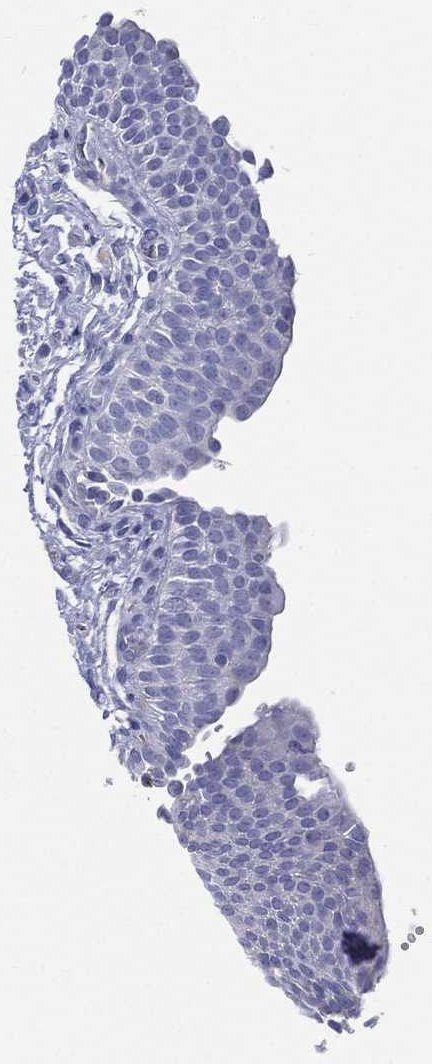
{"staining": {"intensity": "negative", "quantity": "none", "location": "none"}, "tissue": "urinary bladder", "cell_type": "Urothelial cells", "image_type": "normal", "snomed": [{"axis": "morphology", "description": "Normal tissue, NOS"}, {"axis": "topography", "description": "Urinary bladder"}], "caption": "Protein analysis of unremarkable urinary bladder reveals no significant positivity in urothelial cells. (DAB immunohistochemistry (IHC), high magnification).", "gene": "IFNB1", "patient": {"sex": "male", "age": 66}}